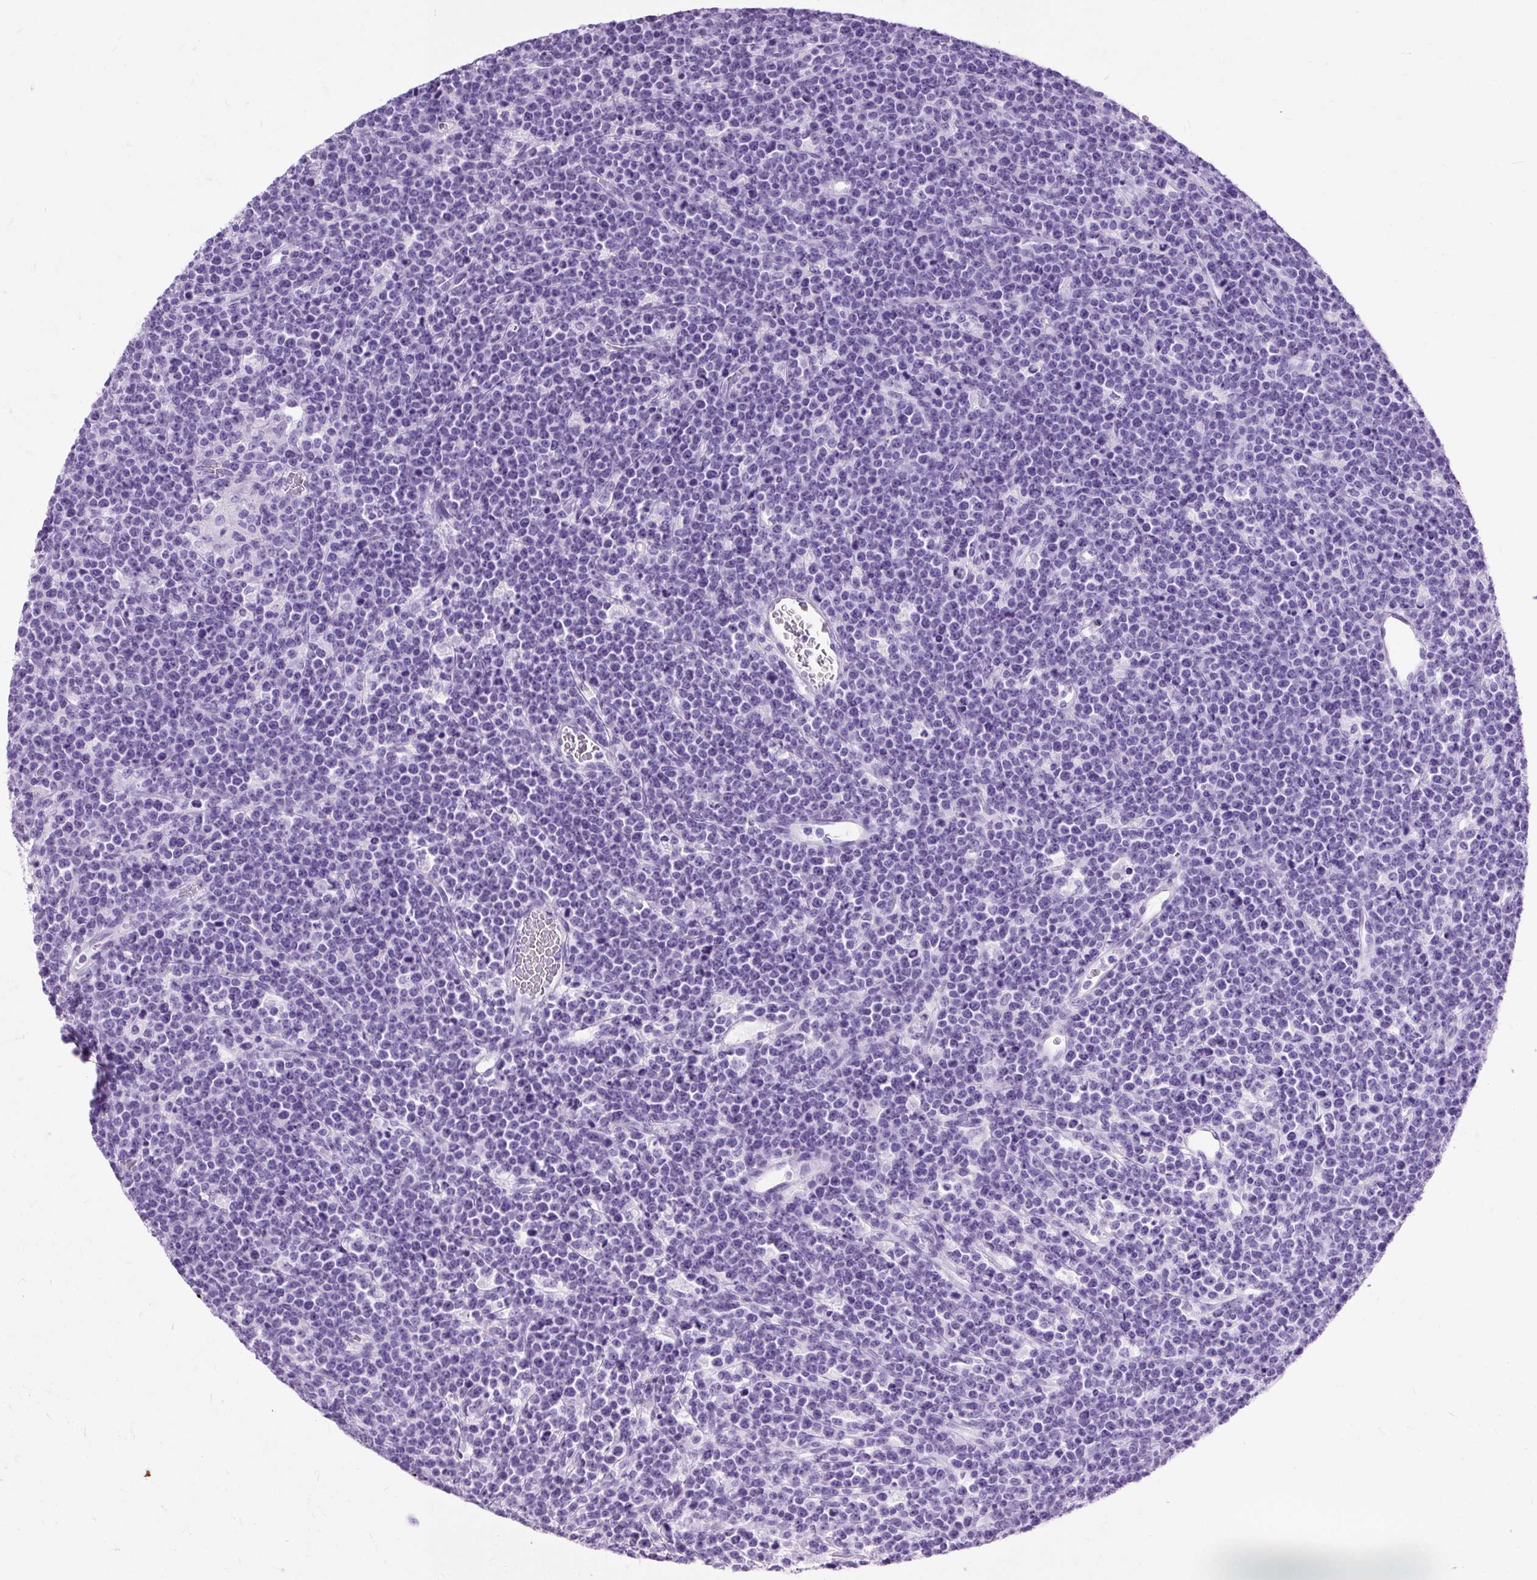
{"staining": {"intensity": "negative", "quantity": "none", "location": "none"}, "tissue": "lymphoma", "cell_type": "Tumor cells", "image_type": "cancer", "snomed": [{"axis": "morphology", "description": "Malignant lymphoma, non-Hodgkin's type, High grade"}, {"axis": "topography", "description": "Ovary"}], "caption": "This is an immunohistochemistry (IHC) histopathology image of human malignant lymphoma, non-Hodgkin's type (high-grade). There is no expression in tumor cells.", "gene": "PVALB", "patient": {"sex": "female", "age": 56}}